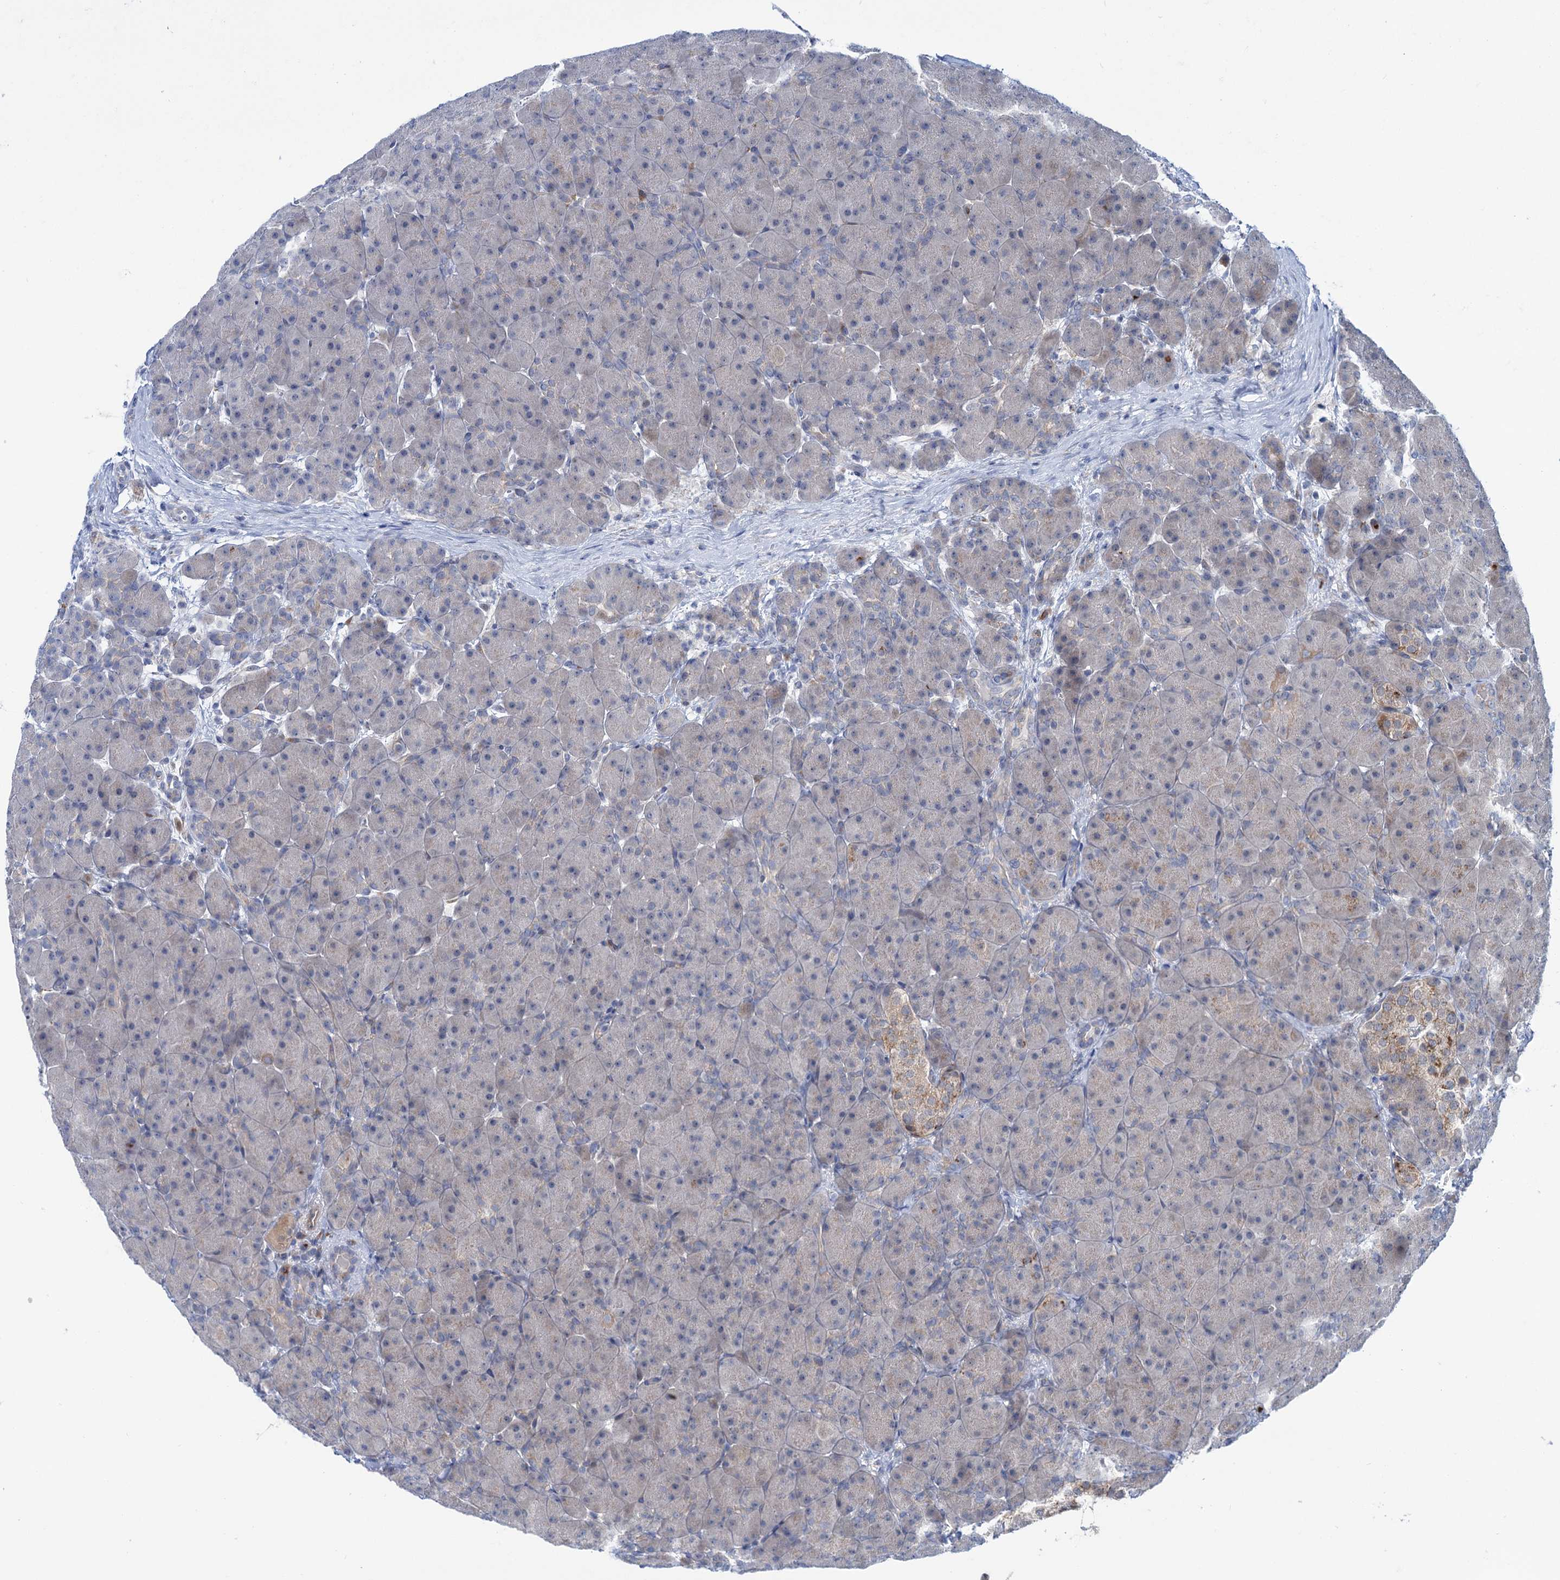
{"staining": {"intensity": "strong", "quantity": "<25%", "location": "cytoplasmic/membranous"}, "tissue": "pancreas", "cell_type": "Exocrine glandular cells", "image_type": "normal", "snomed": [{"axis": "morphology", "description": "Normal tissue, NOS"}, {"axis": "topography", "description": "Pancreas"}], "caption": "The immunohistochemical stain shows strong cytoplasmic/membranous expression in exocrine glandular cells of unremarkable pancreas.", "gene": "ELP4", "patient": {"sex": "male", "age": 66}}